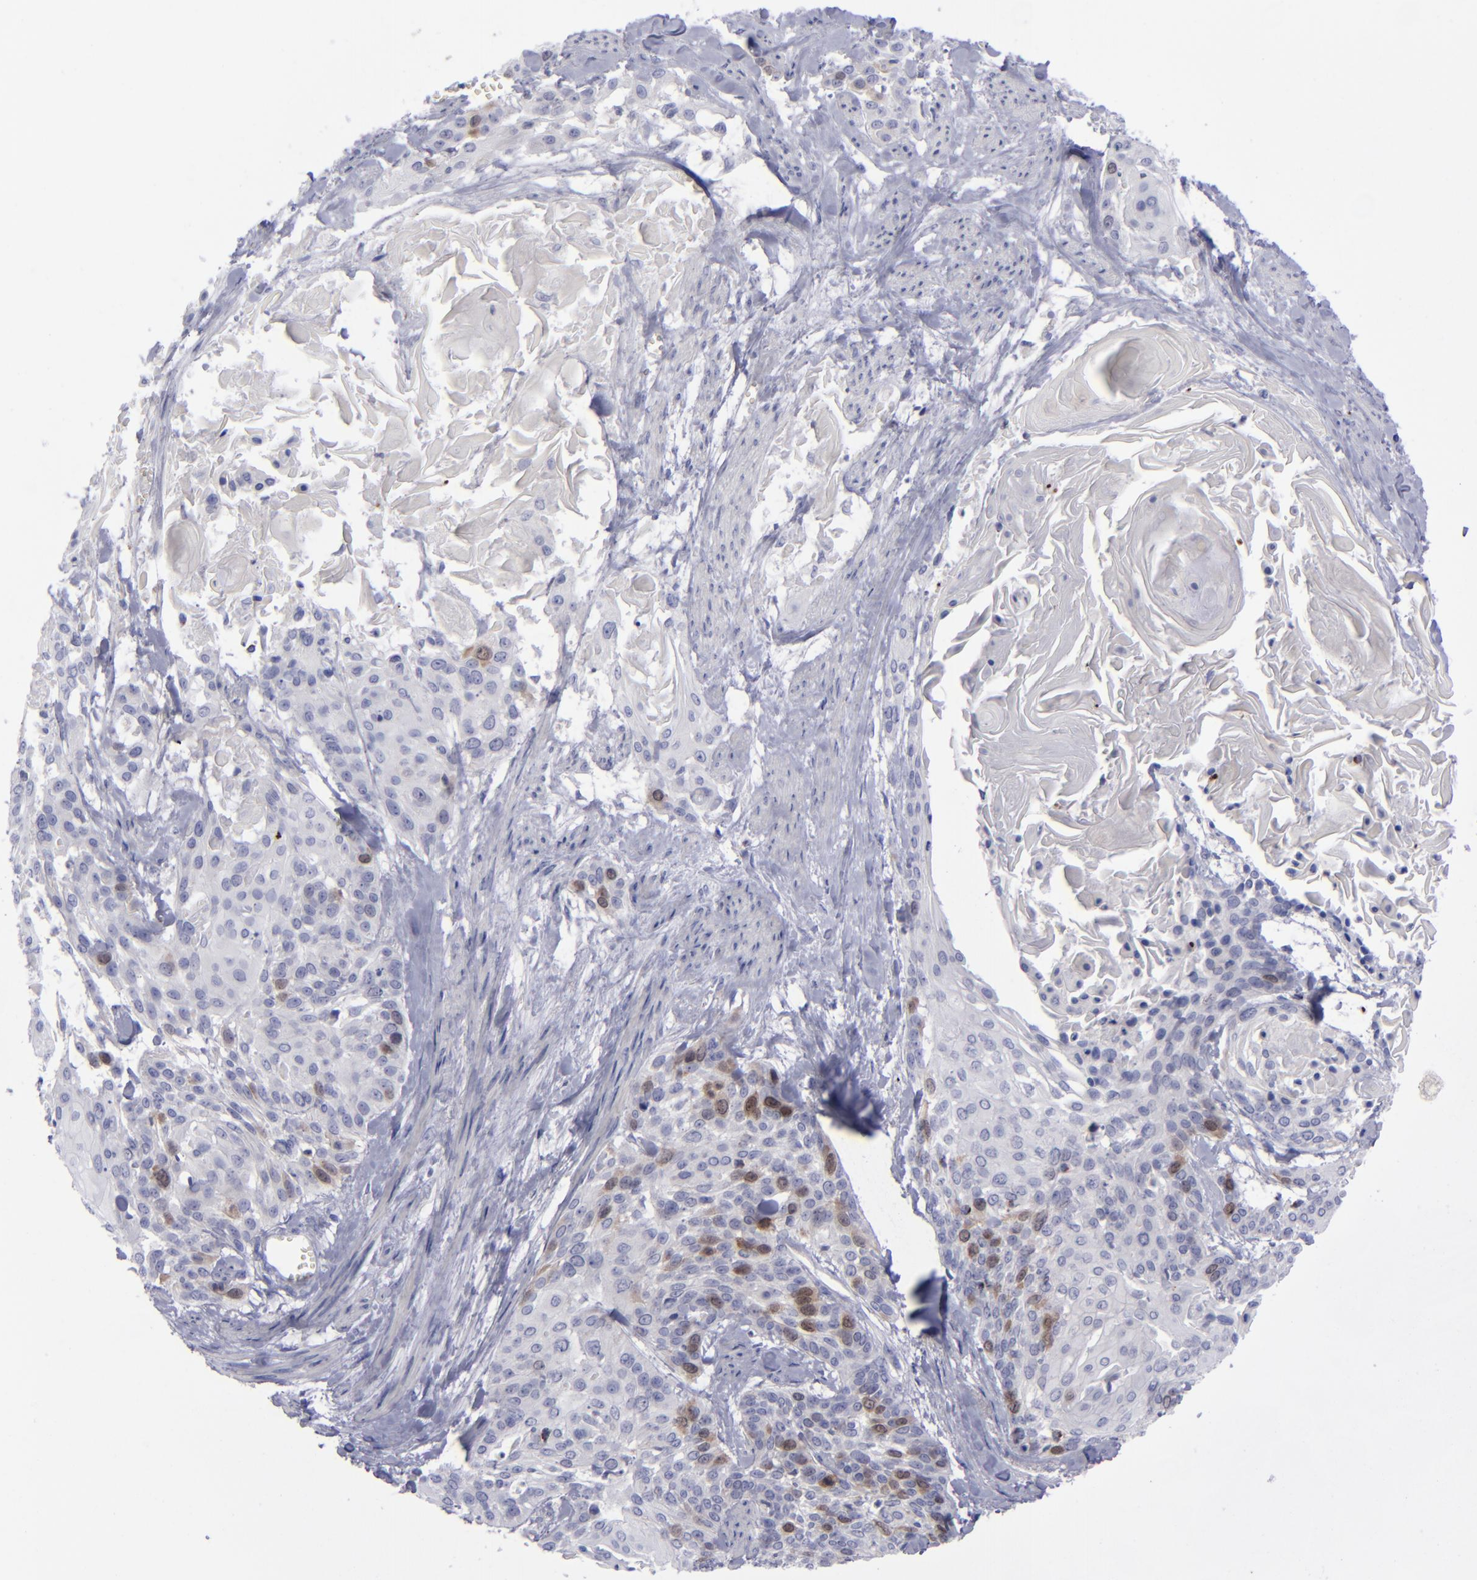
{"staining": {"intensity": "moderate", "quantity": "<25%", "location": "cytoplasmic/membranous,nuclear"}, "tissue": "cervical cancer", "cell_type": "Tumor cells", "image_type": "cancer", "snomed": [{"axis": "morphology", "description": "Squamous cell carcinoma, NOS"}, {"axis": "topography", "description": "Cervix"}], "caption": "The image displays staining of cervical cancer, revealing moderate cytoplasmic/membranous and nuclear protein expression (brown color) within tumor cells.", "gene": "AURKA", "patient": {"sex": "female", "age": 57}}